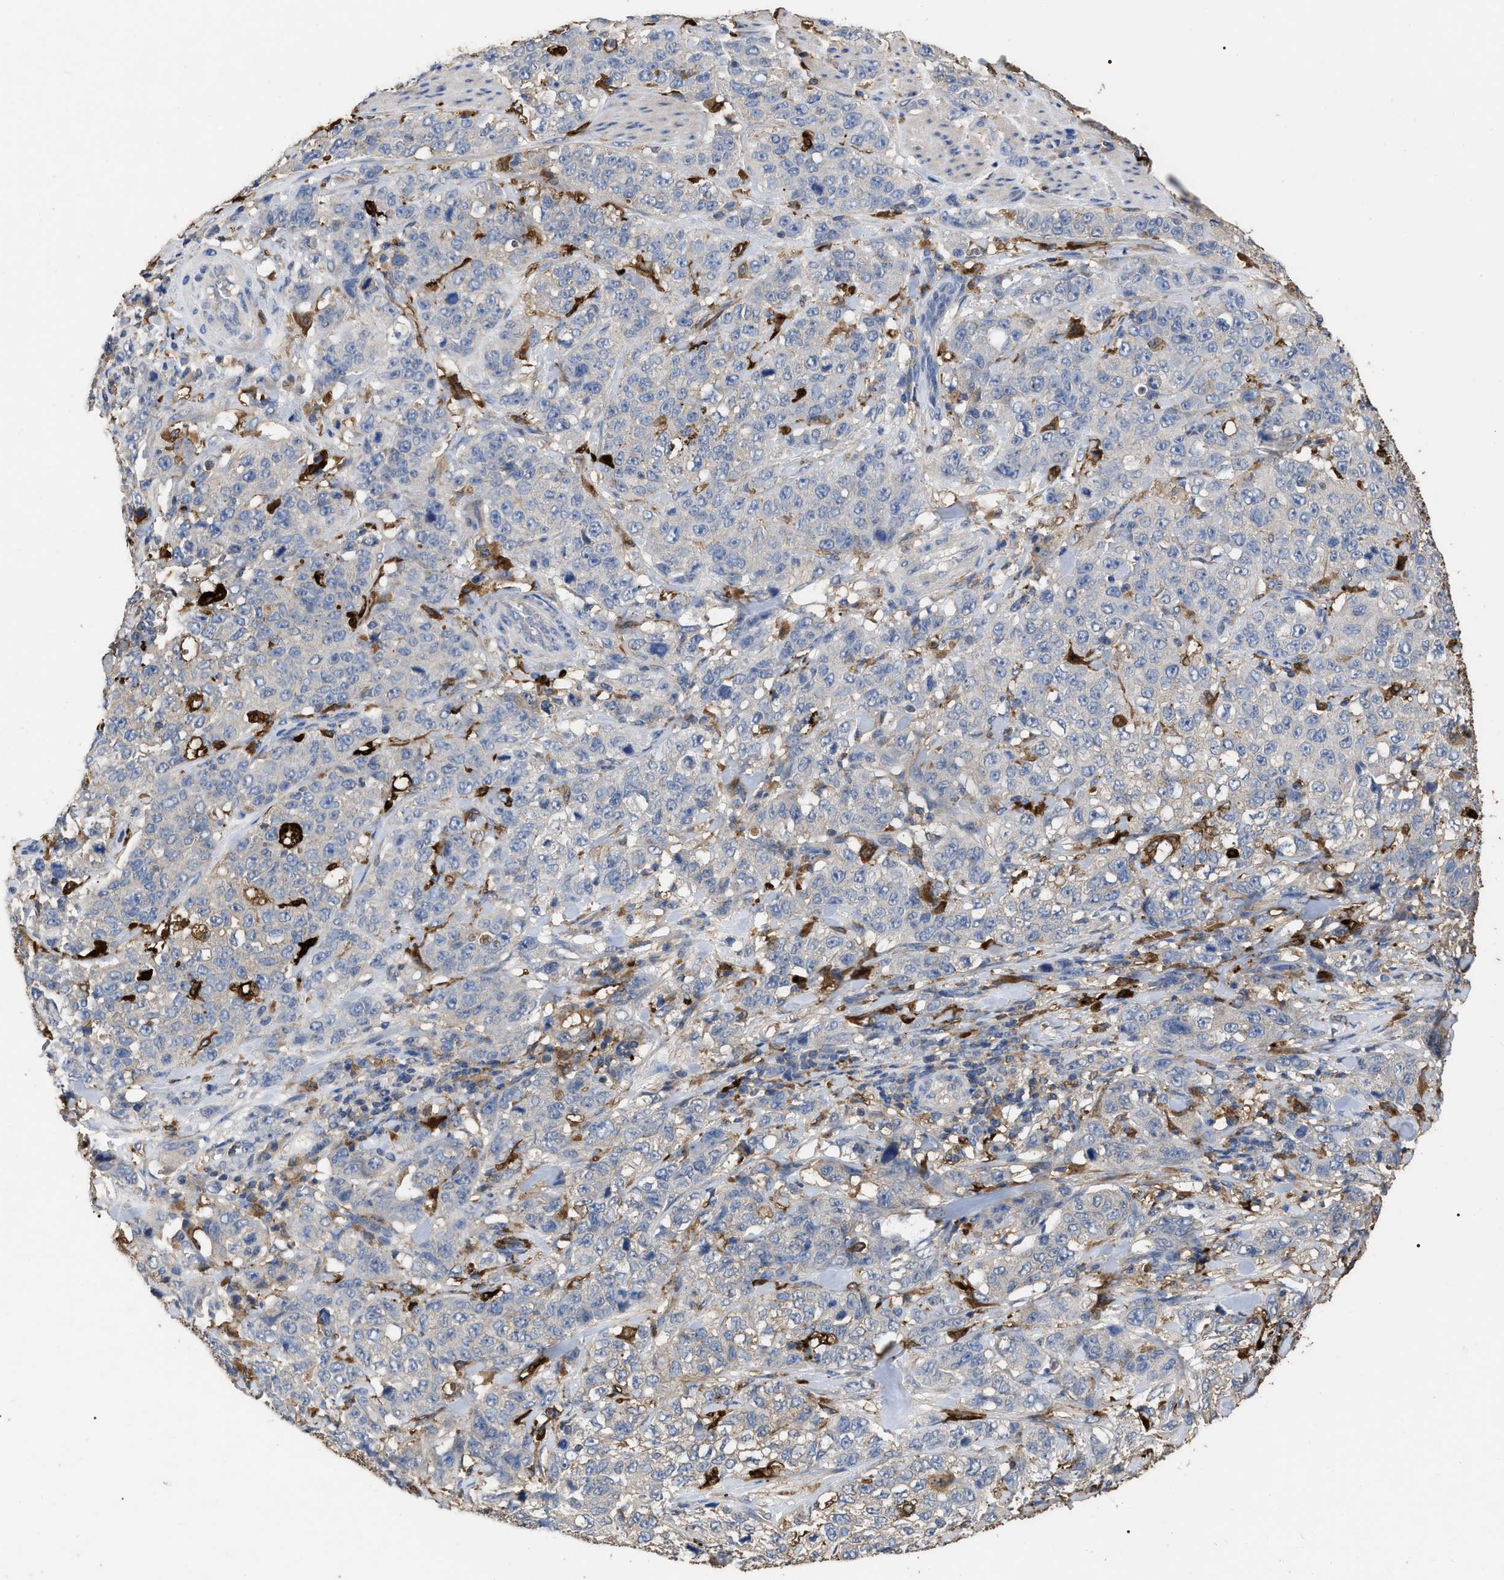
{"staining": {"intensity": "negative", "quantity": "none", "location": "none"}, "tissue": "stomach cancer", "cell_type": "Tumor cells", "image_type": "cancer", "snomed": [{"axis": "morphology", "description": "Adenocarcinoma, NOS"}, {"axis": "topography", "description": "Stomach"}], "caption": "A micrograph of stomach cancer (adenocarcinoma) stained for a protein shows no brown staining in tumor cells.", "gene": "GPR179", "patient": {"sex": "male", "age": 48}}